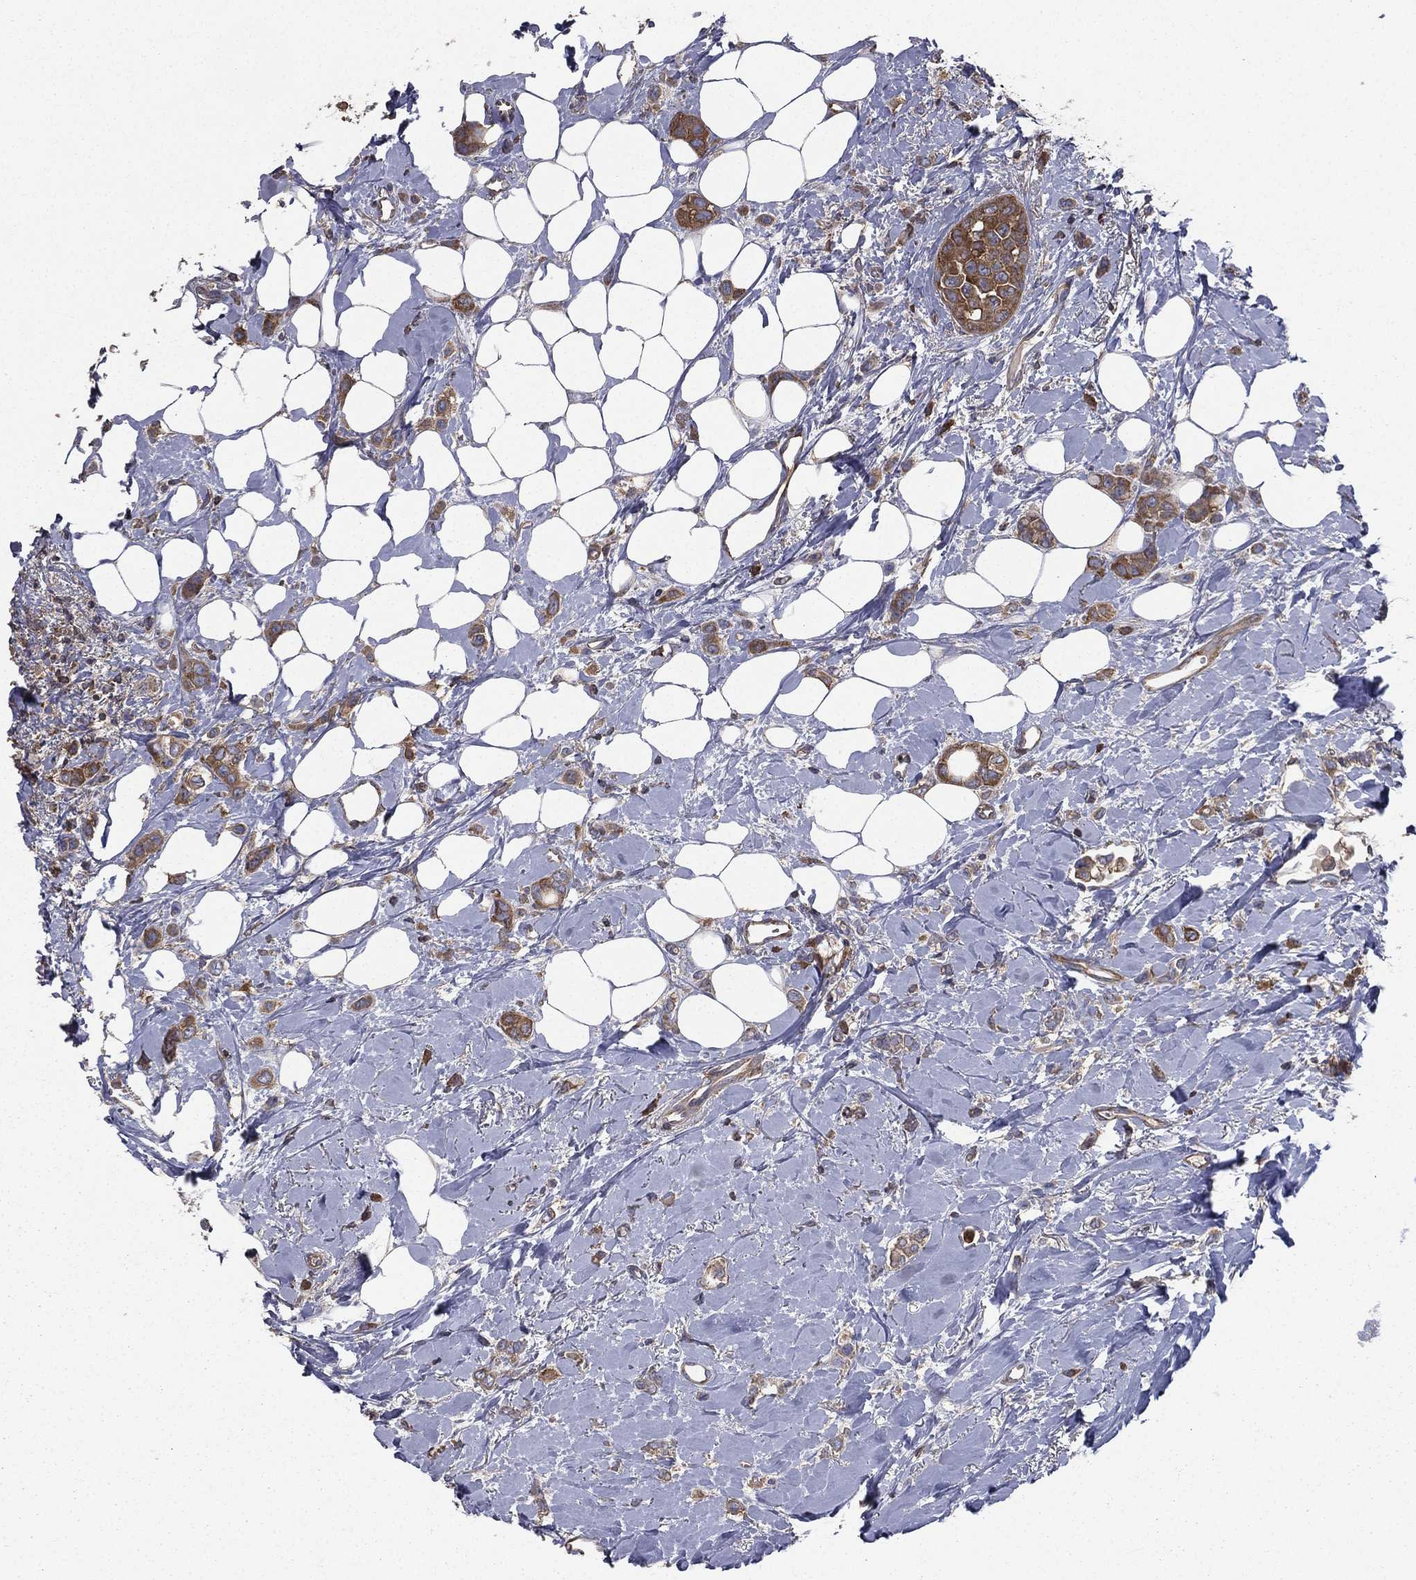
{"staining": {"intensity": "strong", "quantity": "25%-75%", "location": "cytoplasmic/membranous"}, "tissue": "breast cancer", "cell_type": "Tumor cells", "image_type": "cancer", "snomed": [{"axis": "morphology", "description": "Lobular carcinoma"}, {"axis": "topography", "description": "Breast"}], "caption": "This micrograph displays breast cancer (lobular carcinoma) stained with immunohistochemistry to label a protein in brown. The cytoplasmic/membranous of tumor cells show strong positivity for the protein. Nuclei are counter-stained blue.", "gene": "SARS1", "patient": {"sex": "female", "age": 66}}